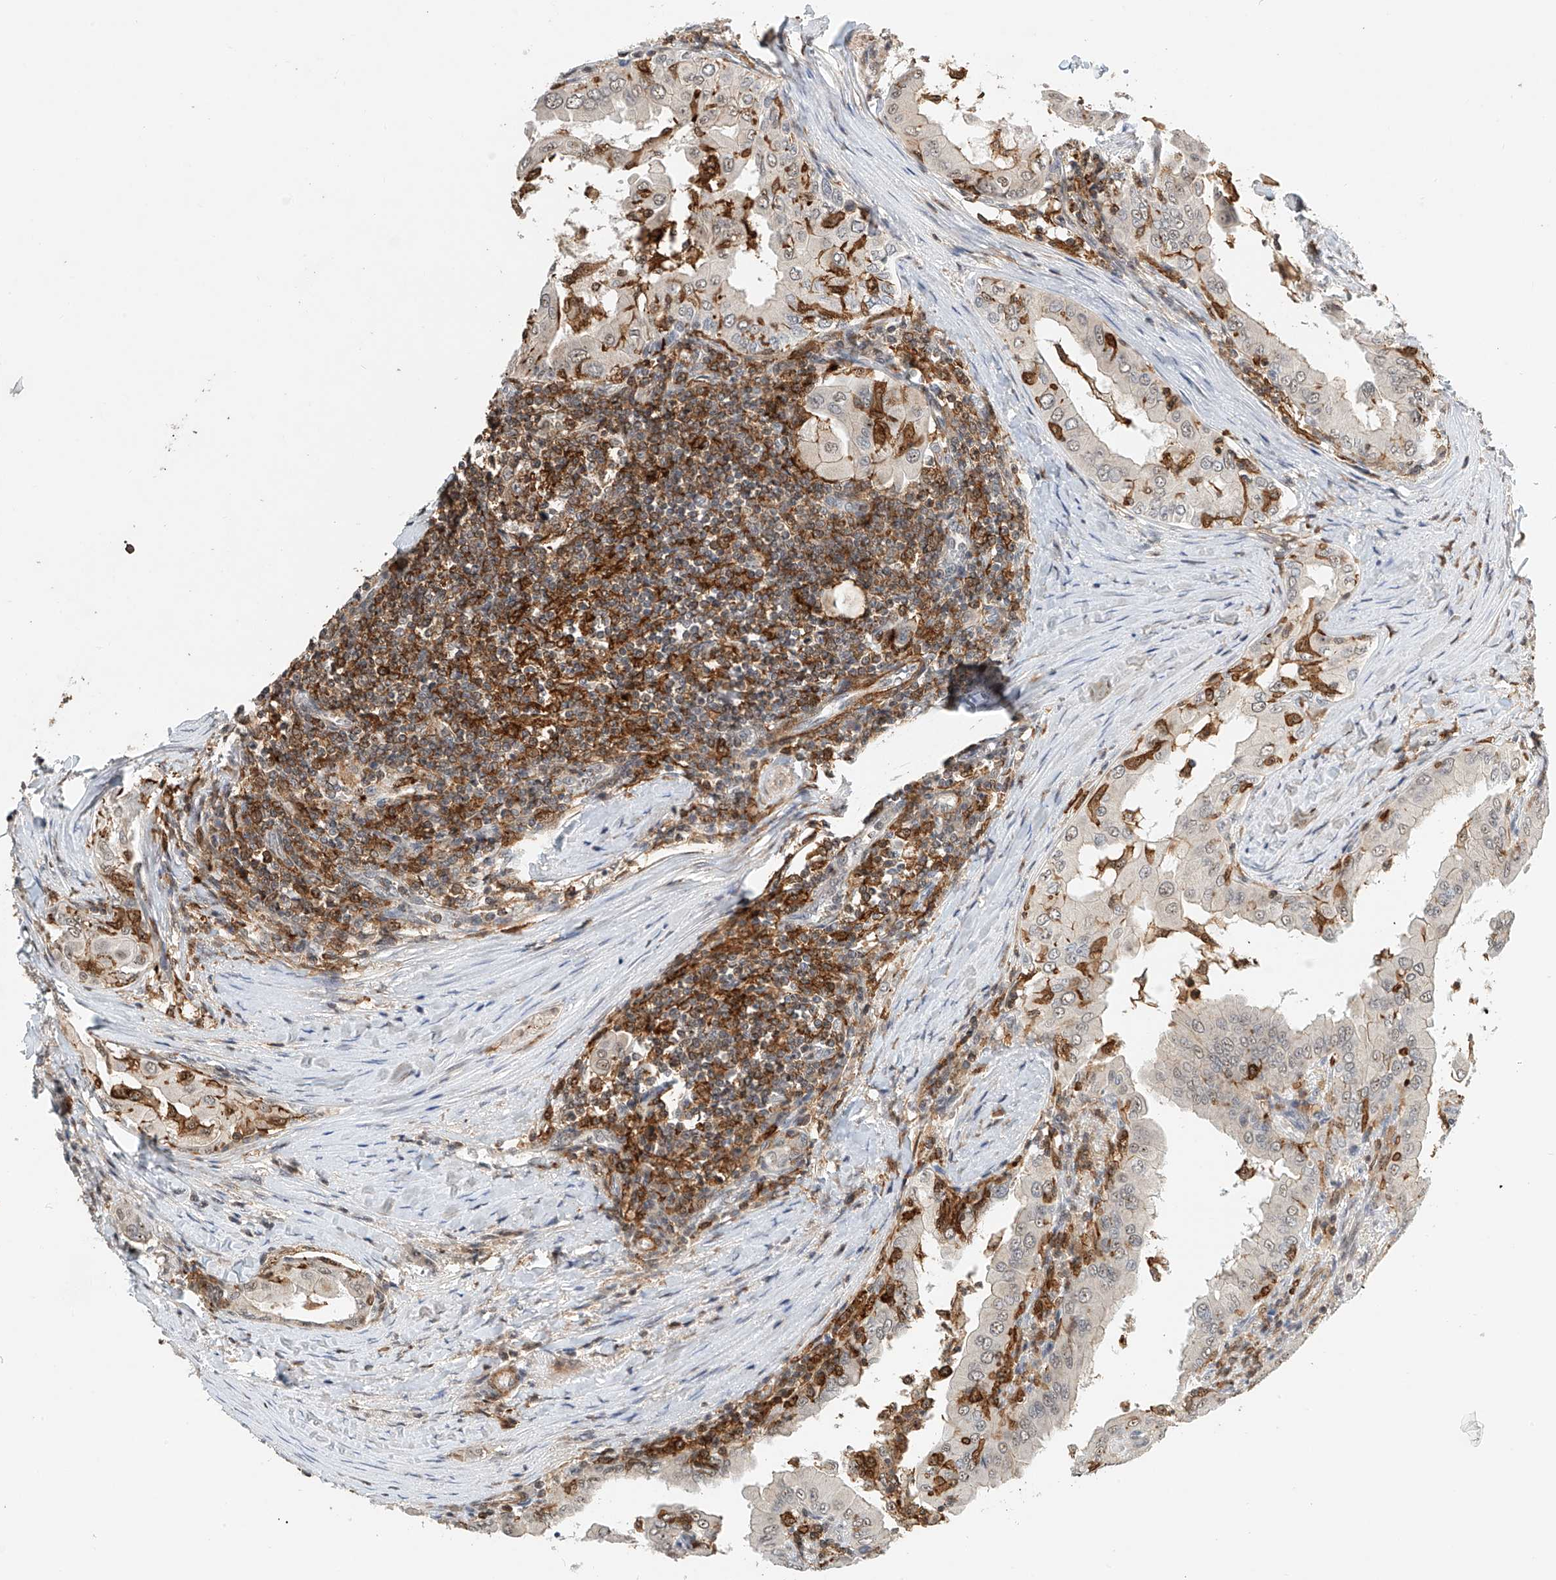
{"staining": {"intensity": "weak", "quantity": "<25%", "location": "nuclear"}, "tissue": "thyroid cancer", "cell_type": "Tumor cells", "image_type": "cancer", "snomed": [{"axis": "morphology", "description": "Papillary adenocarcinoma, NOS"}, {"axis": "topography", "description": "Thyroid gland"}], "caption": "An immunohistochemistry (IHC) photomicrograph of thyroid papillary adenocarcinoma is shown. There is no staining in tumor cells of thyroid papillary adenocarcinoma. Brightfield microscopy of IHC stained with DAB (brown) and hematoxylin (blue), captured at high magnification.", "gene": "MICAL1", "patient": {"sex": "male", "age": 33}}